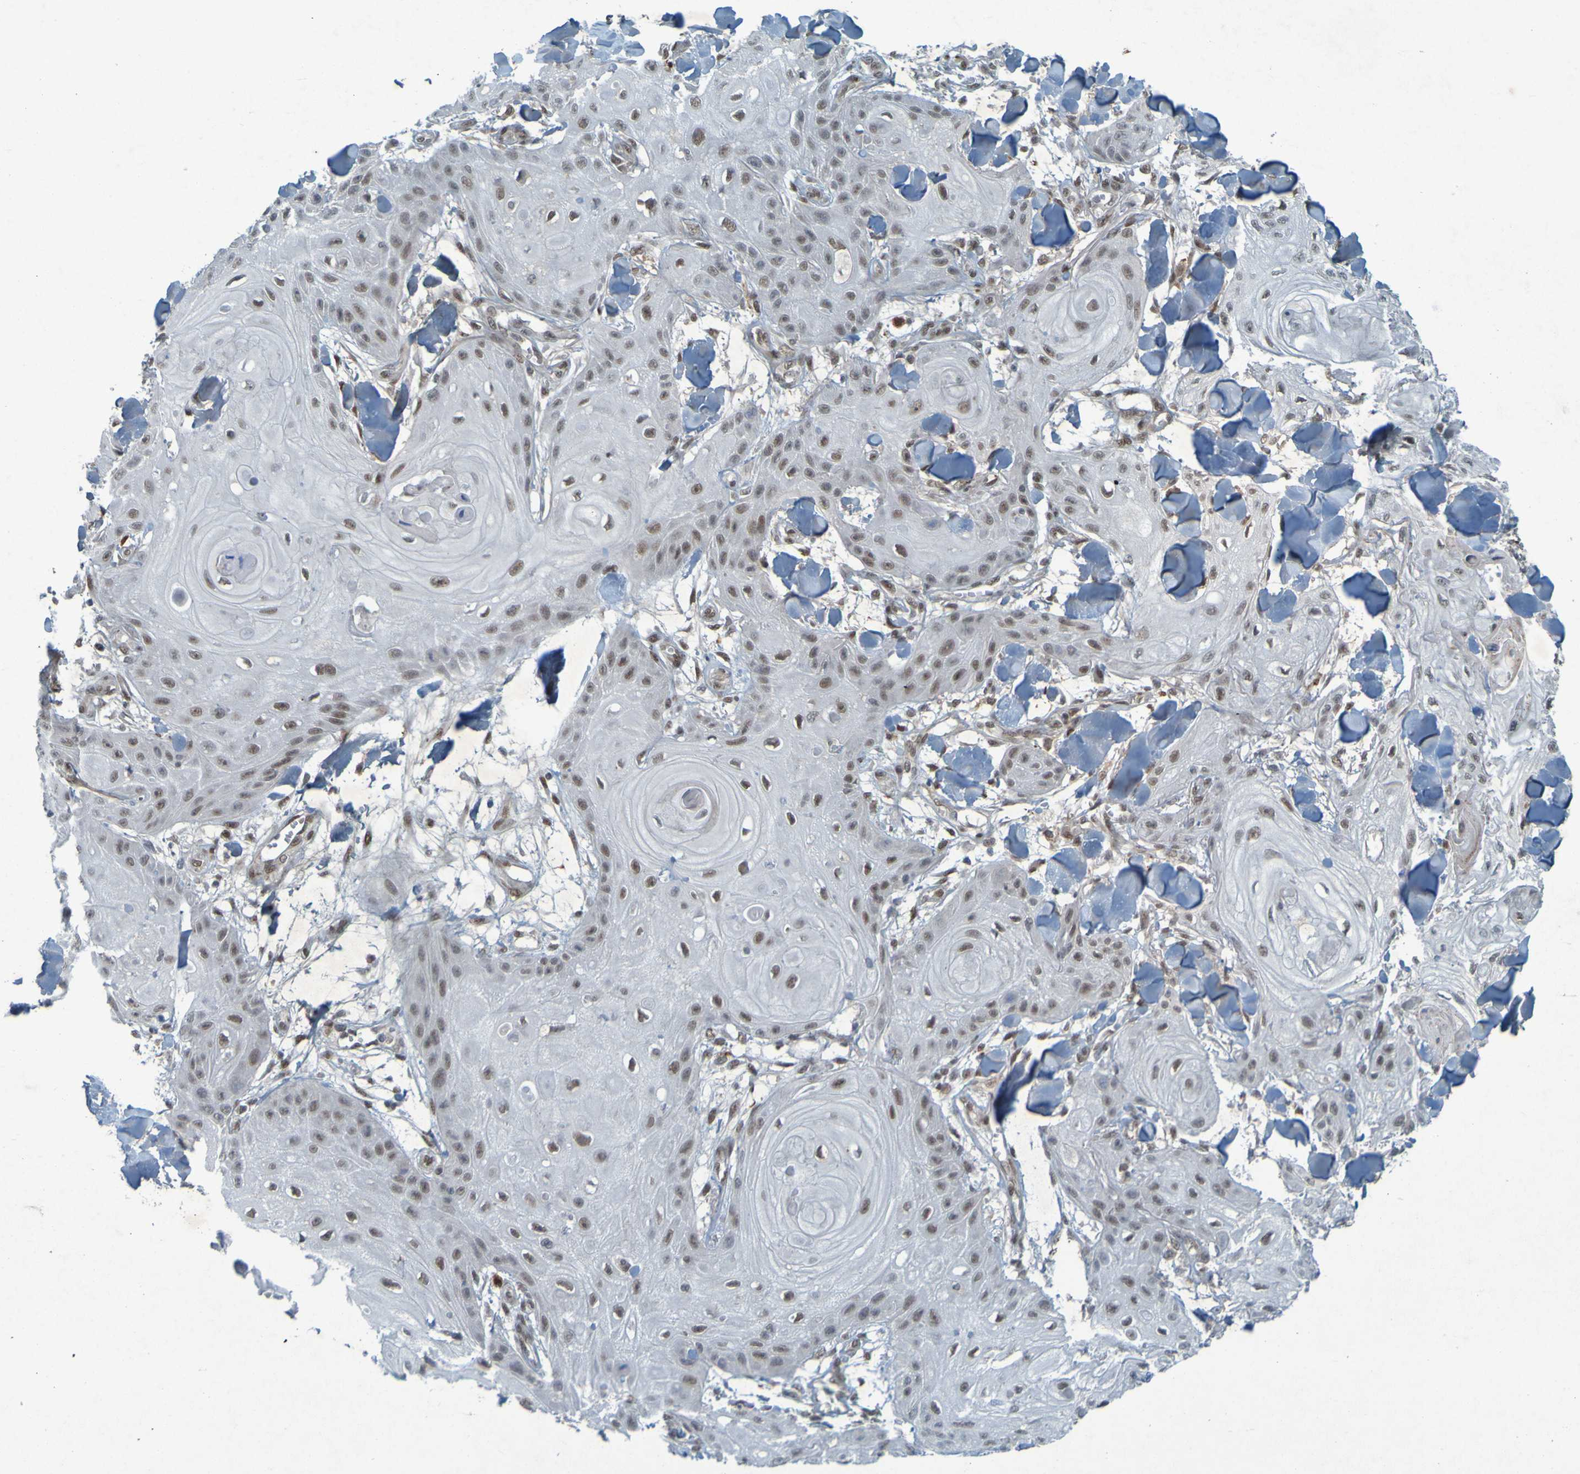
{"staining": {"intensity": "moderate", "quantity": ">75%", "location": "nuclear"}, "tissue": "skin cancer", "cell_type": "Tumor cells", "image_type": "cancer", "snomed": [{"axis": "morphology", "description": "Squamous cell carcinoma, NOS"}, {"axis": "topography", "description": "Skin"}], "caption": "Tumor cells display moderate nuclear expression in about >75% of cells in skin cancer (squamous cell carcinoma).", "gene": "MCPH1", "patient": {"sex": "male", "age": 74}}